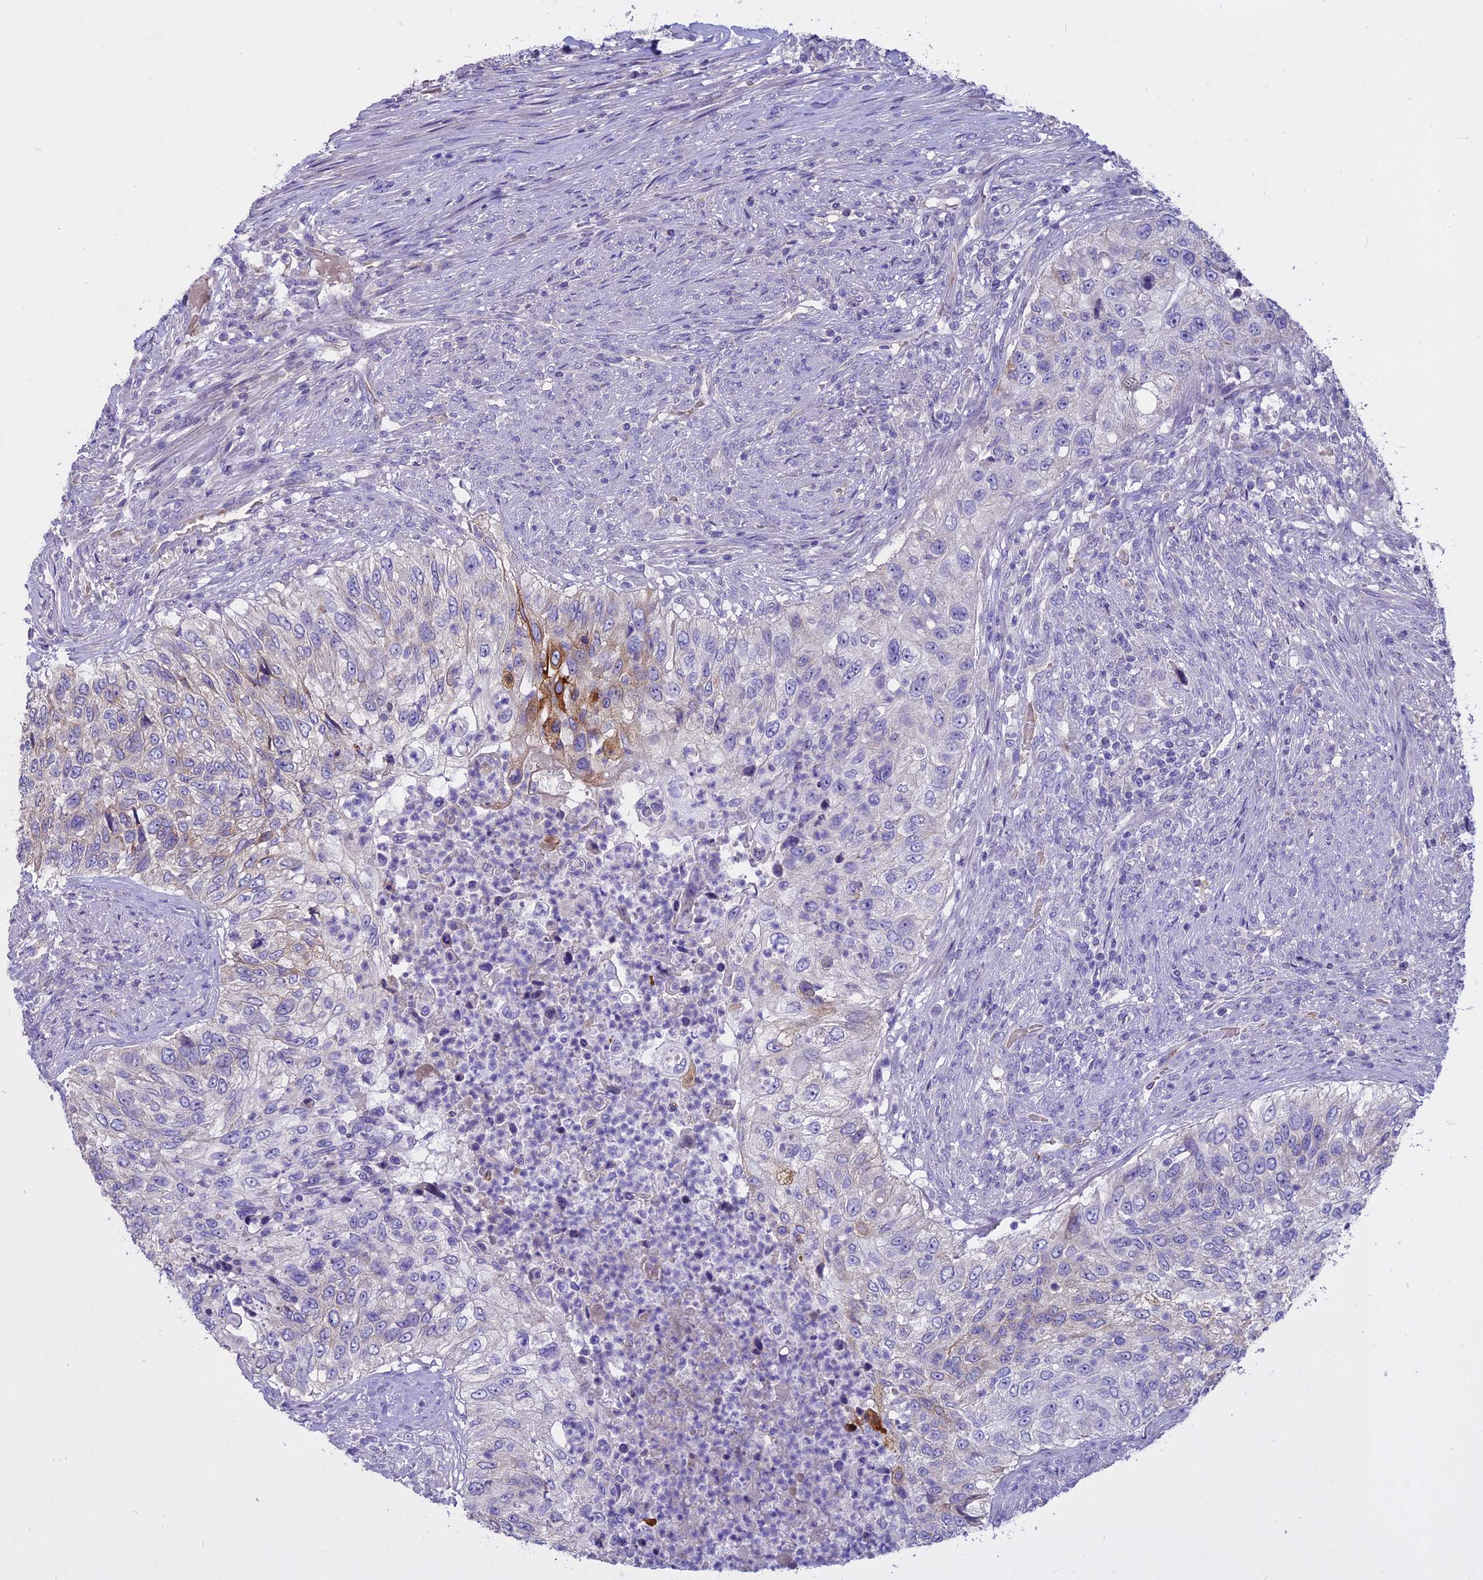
{"staining": {"intensity": "negative", "quantity": "none", "location": "none"}, "tissue": "urothelial cancer", "cell_type": "Tumor cells", "image_type": "cancer", "snomed": [{"axis": "morphology", "description": "Urothelial carcinoma, High grade"}, {"axis": "topography", "description": "Urinary bladder"}], "caption": "An IHC photomicrograph of high-grade urothelial carcinoma is shown. There is no staining in tumor cells of high-grade urothelial carcinoma.", "gene": "WFDC2", "patient": {"sex": "female", "age": 60}}